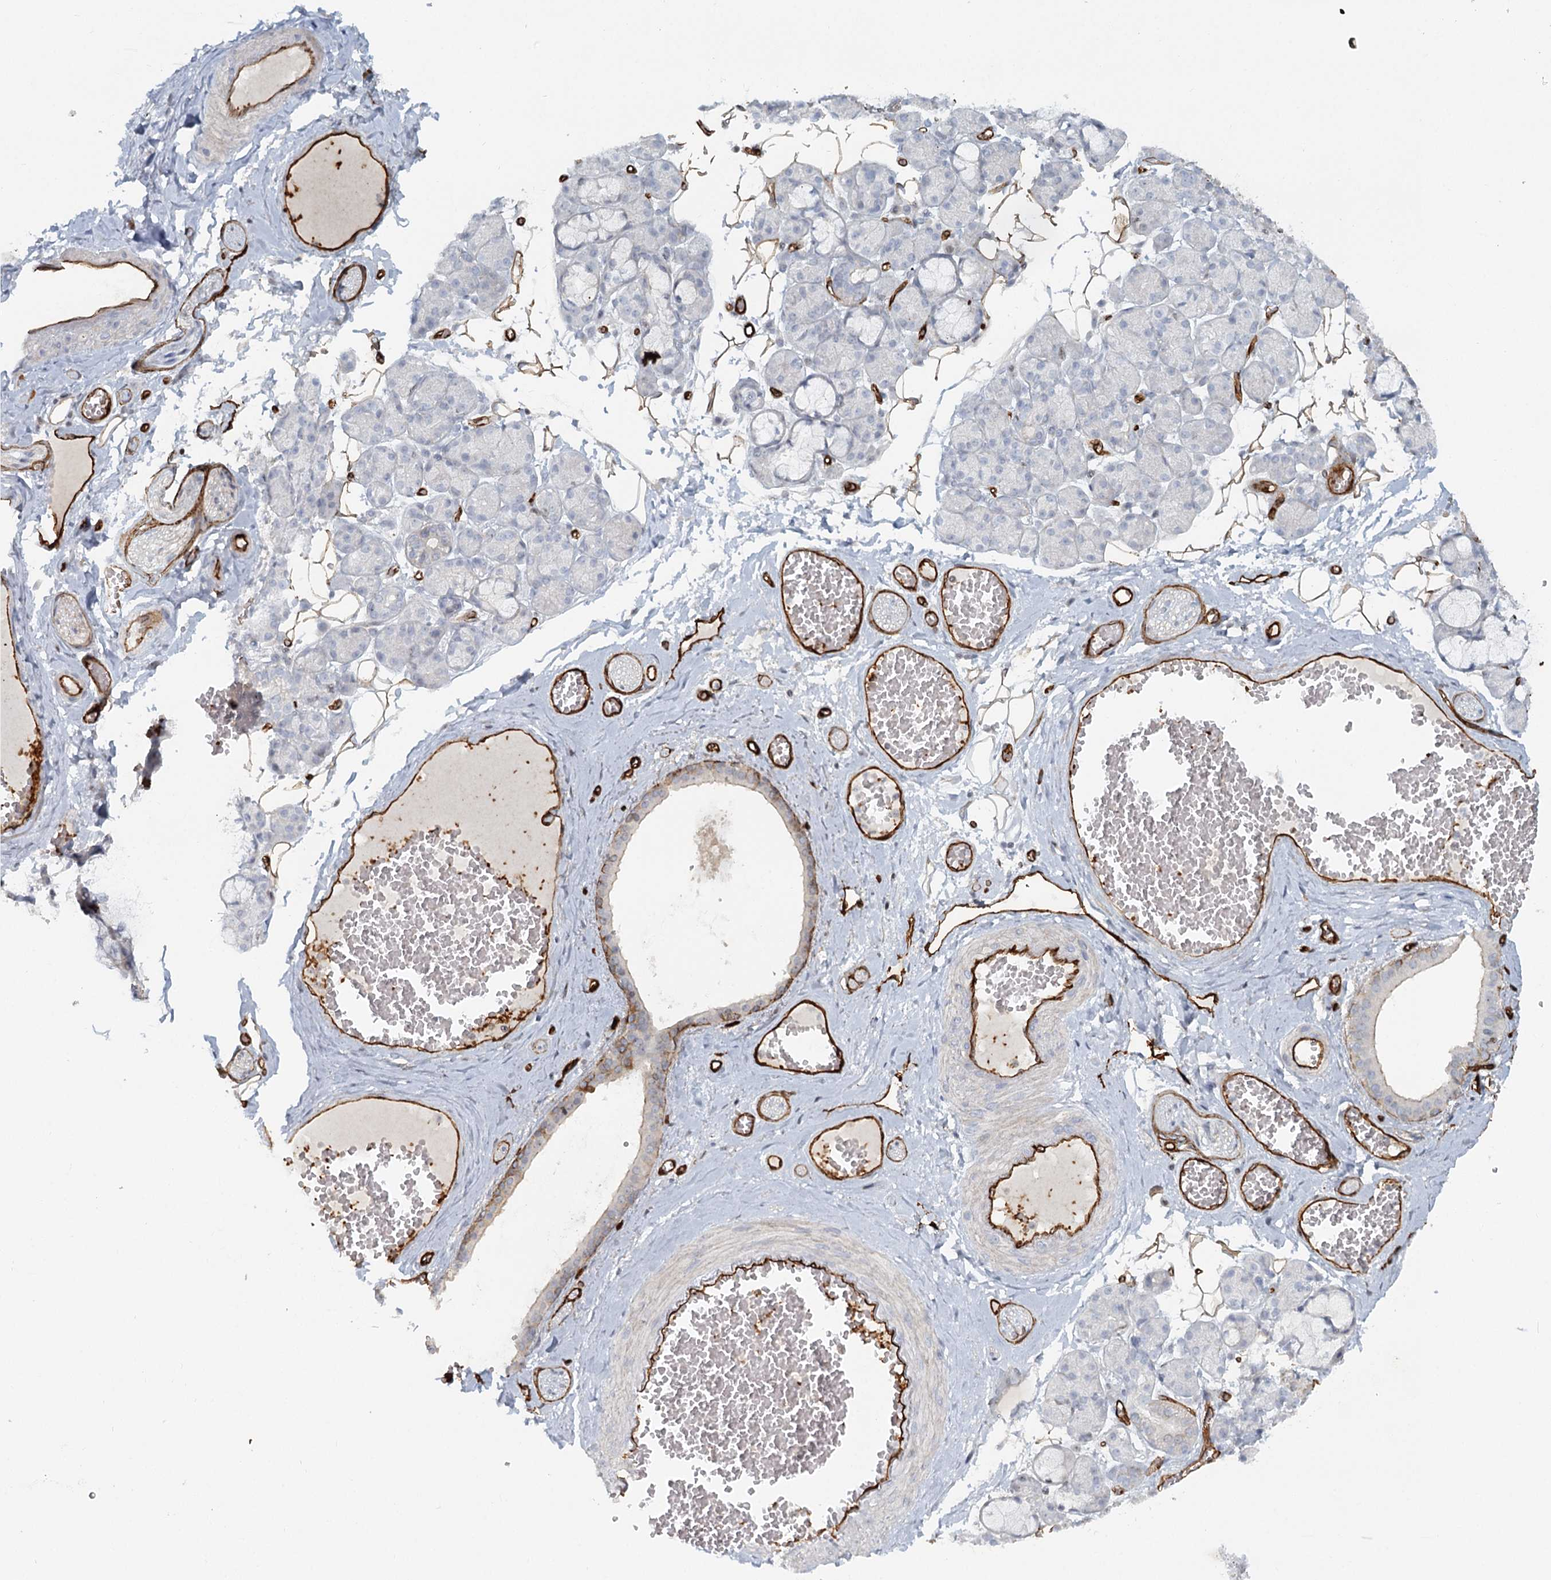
{"staining": {"intensity": "negative", "quantity": "none", "location": "none"}, "tissue": "salivary gland", "cell_type": "Glandular cells", "image_type": "normal", "snomed": [{"axis": "morphology", "description": "Normal tissue, NOS"}, {"axis": "topography", "description": "Salivary gland"}], "caption": "The image reveals no significant expression in glandular cells of salivary gland. Brightfield microscopy of immunohistochemistry (IHC) stained with DAB (brown) and hematoxylin (blue), captured at high magnification.", "gene": "ZFYVE28", "patient": {"sex": "male", "age": 63}}